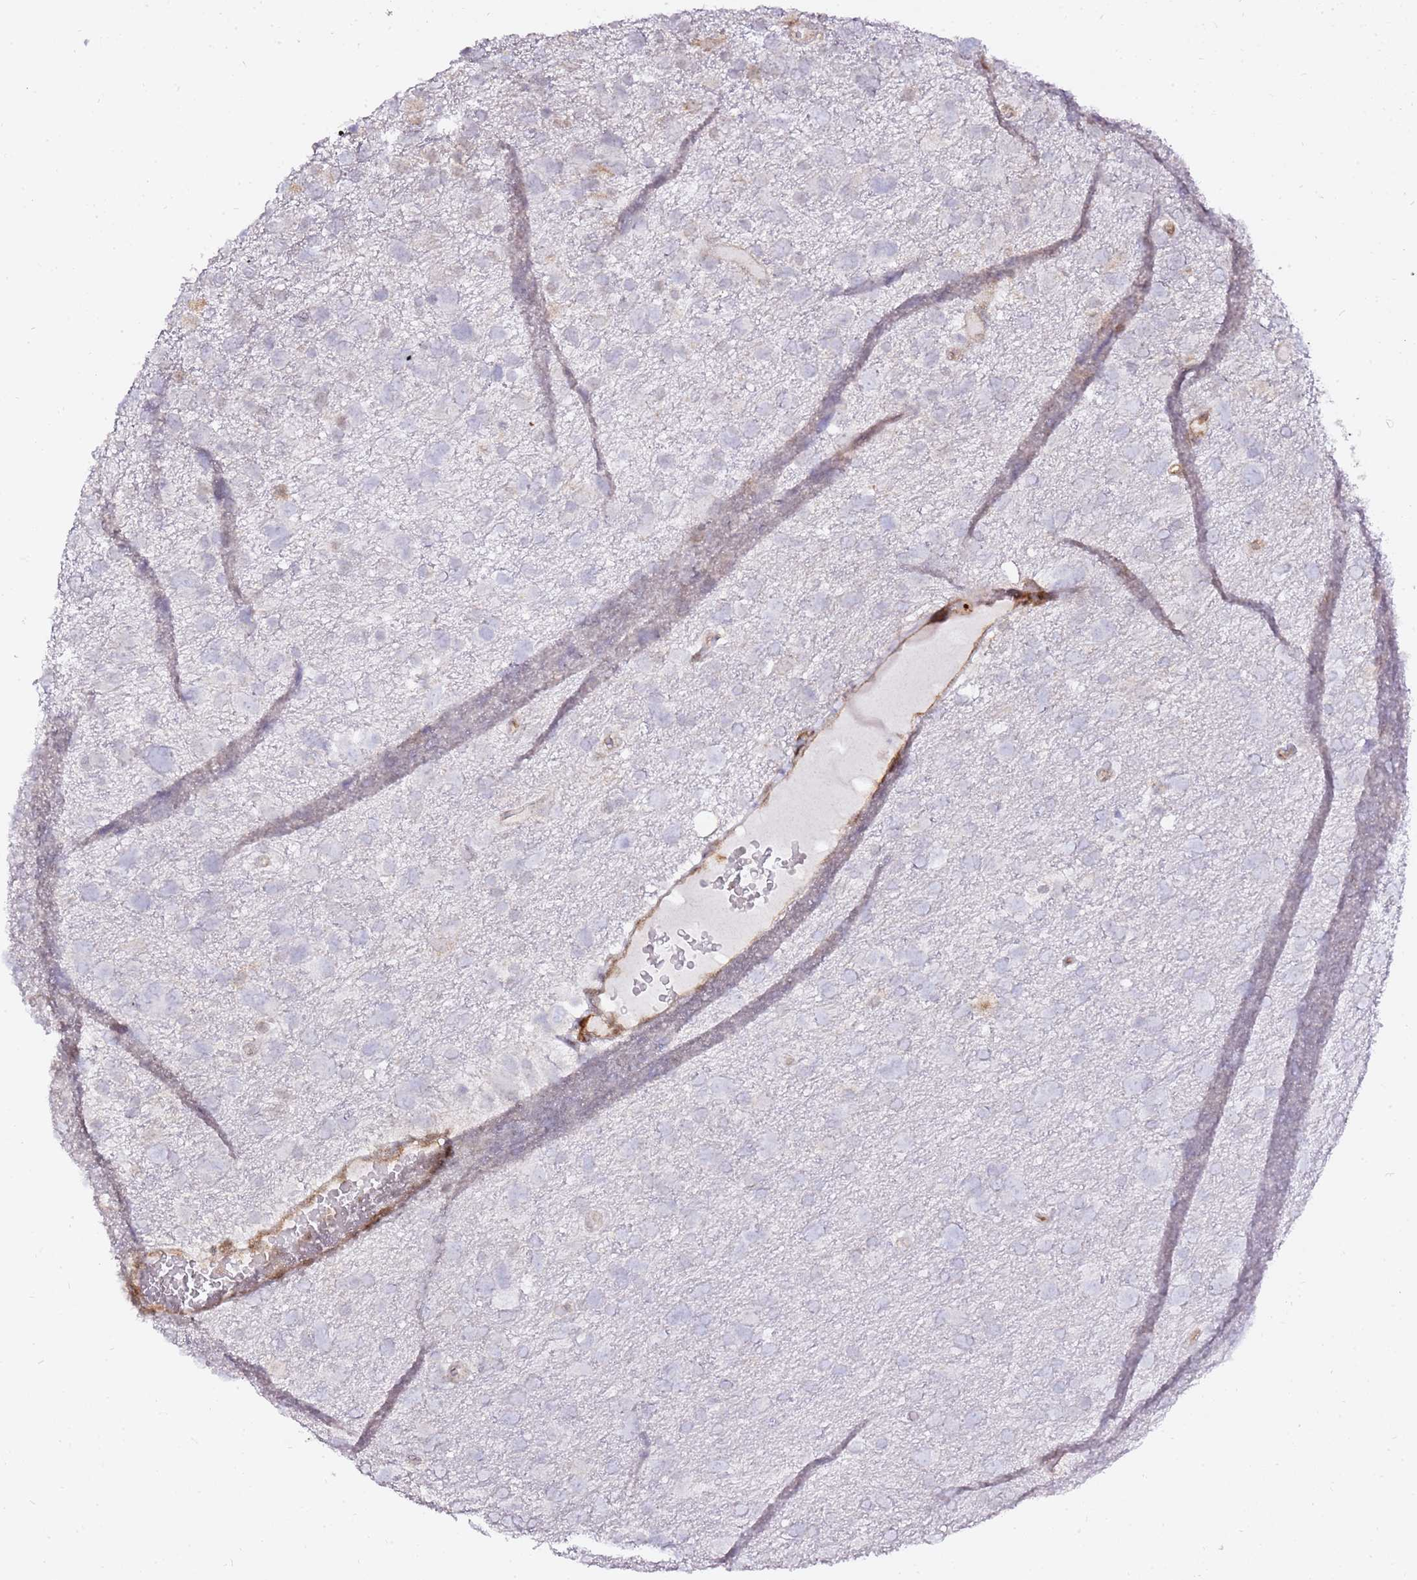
{"staining": {"intensity": "negative", "quantity": "none", "location": "none"}, "tissue": "glioma", "cell_type": "Tumor cells", "image_type": "cancer", "snomed": [{"axis": "morphology", "description": "Glioma, malignant, High grade"}, {"axis": "topography", "description": "Brain"}], "caption": "There is no significant positivity in tumor cells of malignant glioma (high-grade). (Immunohistochemistry, brightfield microscopy, high magnification).", "gene": "GBP2", "patient": {"sex": "male", "age": 61}}